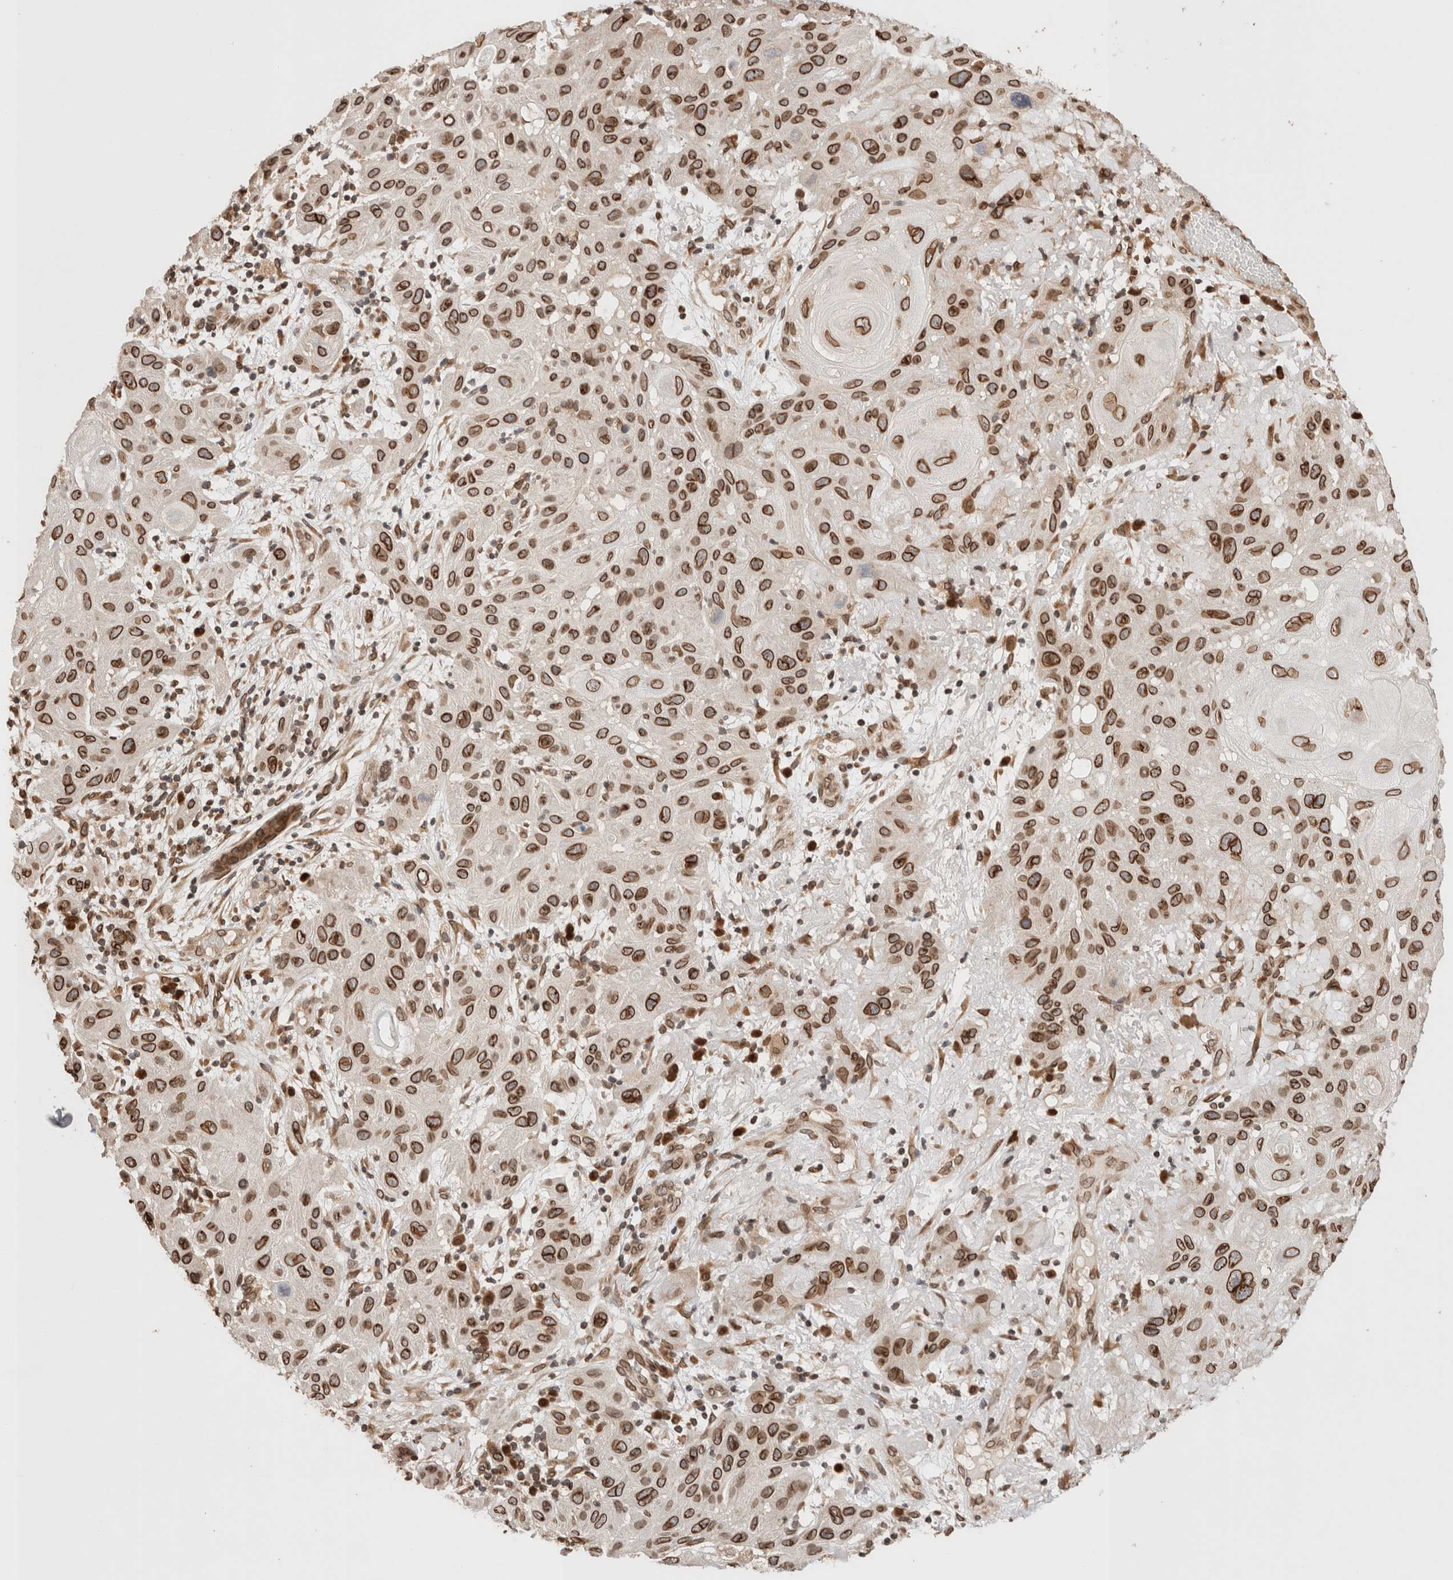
{"staining": {"intensity": "strong", "quantity": ">75%", "location": "cytoplasmic/membranous,nuclear"}, "tissue": "skin cancer", "cell_type": "Tumor cells", "image_type": "cancer", "snomed": [{"axis": "morphology", "description": "Normal tissue, NOS"}, {"axis": "morphology", "description": "Squamous cell carcinoma, NOS"}, {"axis": "topography", "description": "Skin"}], "caption": "Protein expression analysis of human skin cancer (squamous cell carcinoma) reveals strong cytoplasmic/membranous and nuclear staining in about >75% of tumor cells.", "gene": "TPR", "patient": {"sex": "female", "age": 96}}